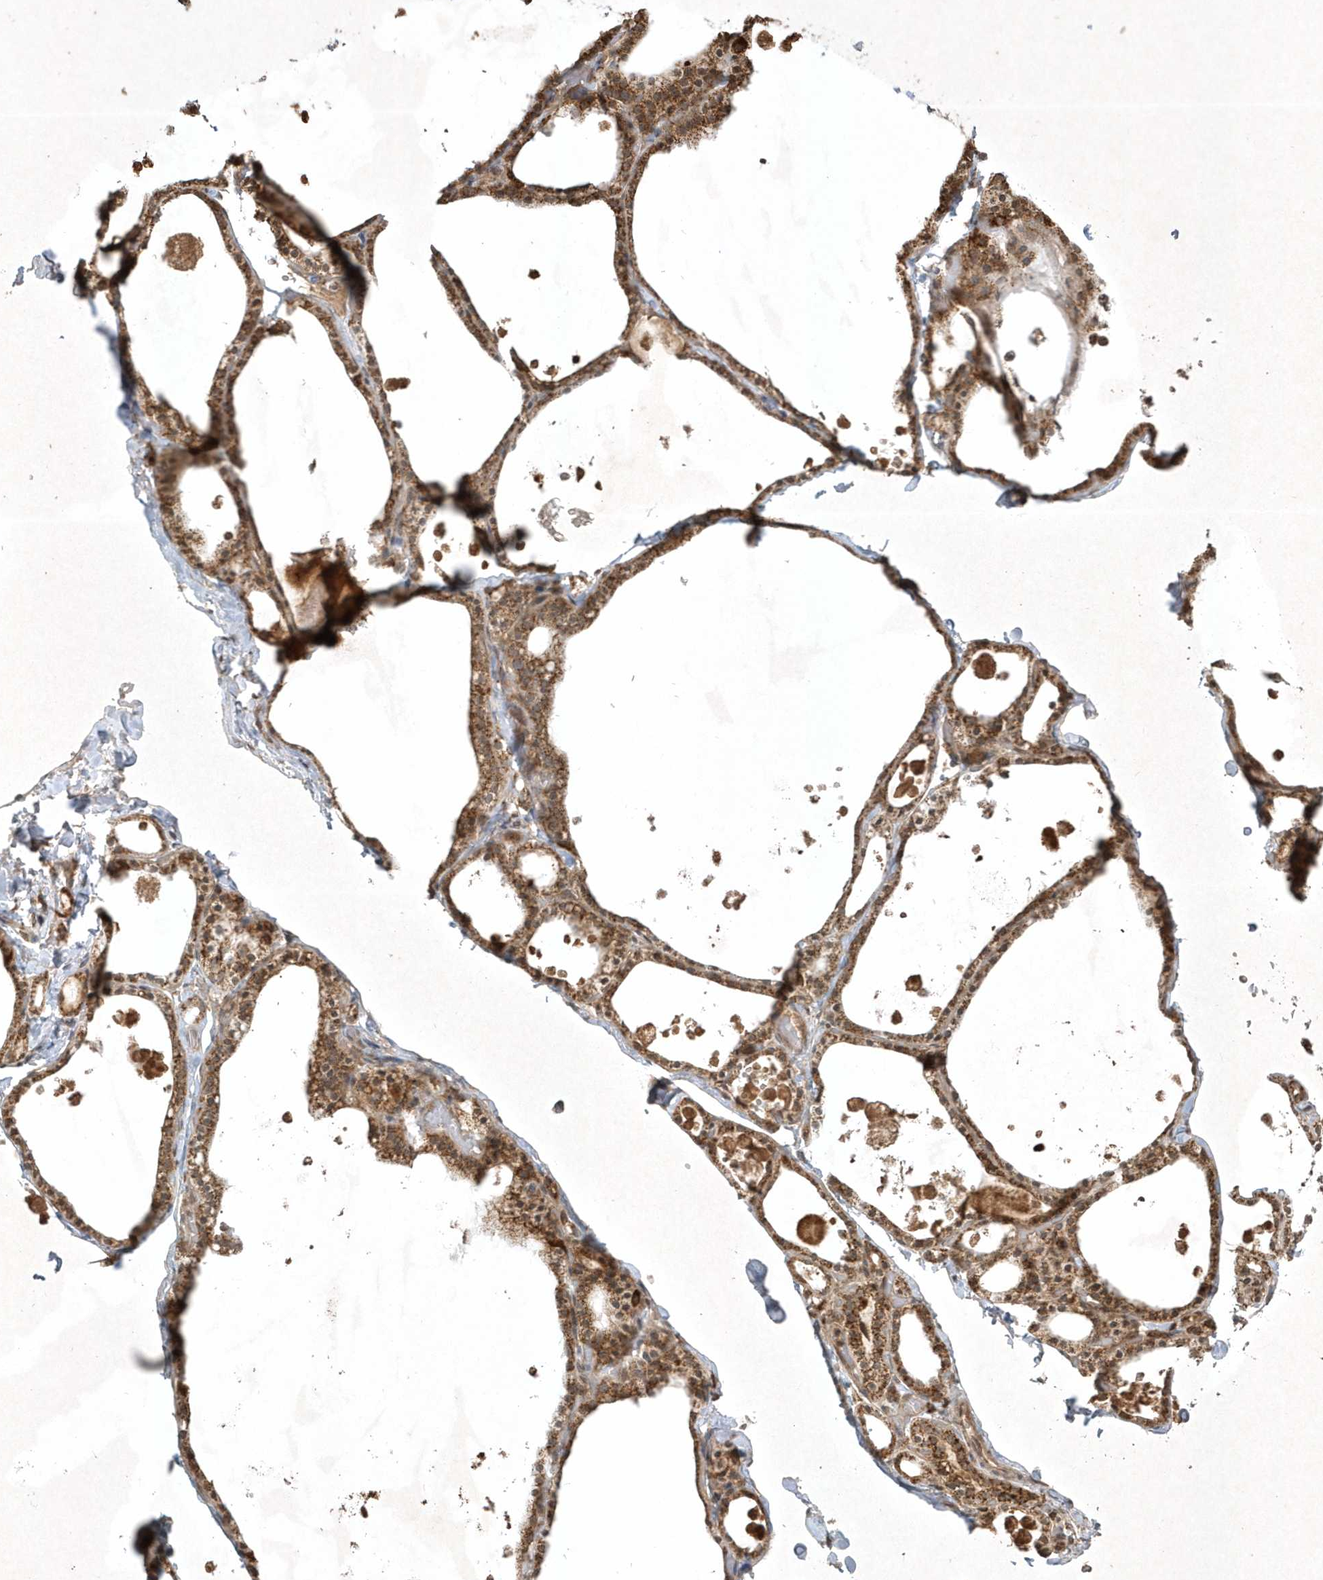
{"staining": {"intensity": "moderate", "quantity": ">75%", "location": "cytoplasmic/membranous"}, "tissue": "thyroid gland", "cell_type": "Glandular cells", "image_type": "normal", "snomed": [{"axis": "morphology", "description": "Normal tissue, NOS"}, {"axis": "topography", "description": "Thyroid gland"}], "caption": "A high-resolution histopathology image shows IHC staining of normal thyroid gland, which exhibits moderate cytoplasmic/membranous positivity in about >75% of glandular cells.", "gene": "PLTP", "patient": {"sex": "male", "age": 56}}